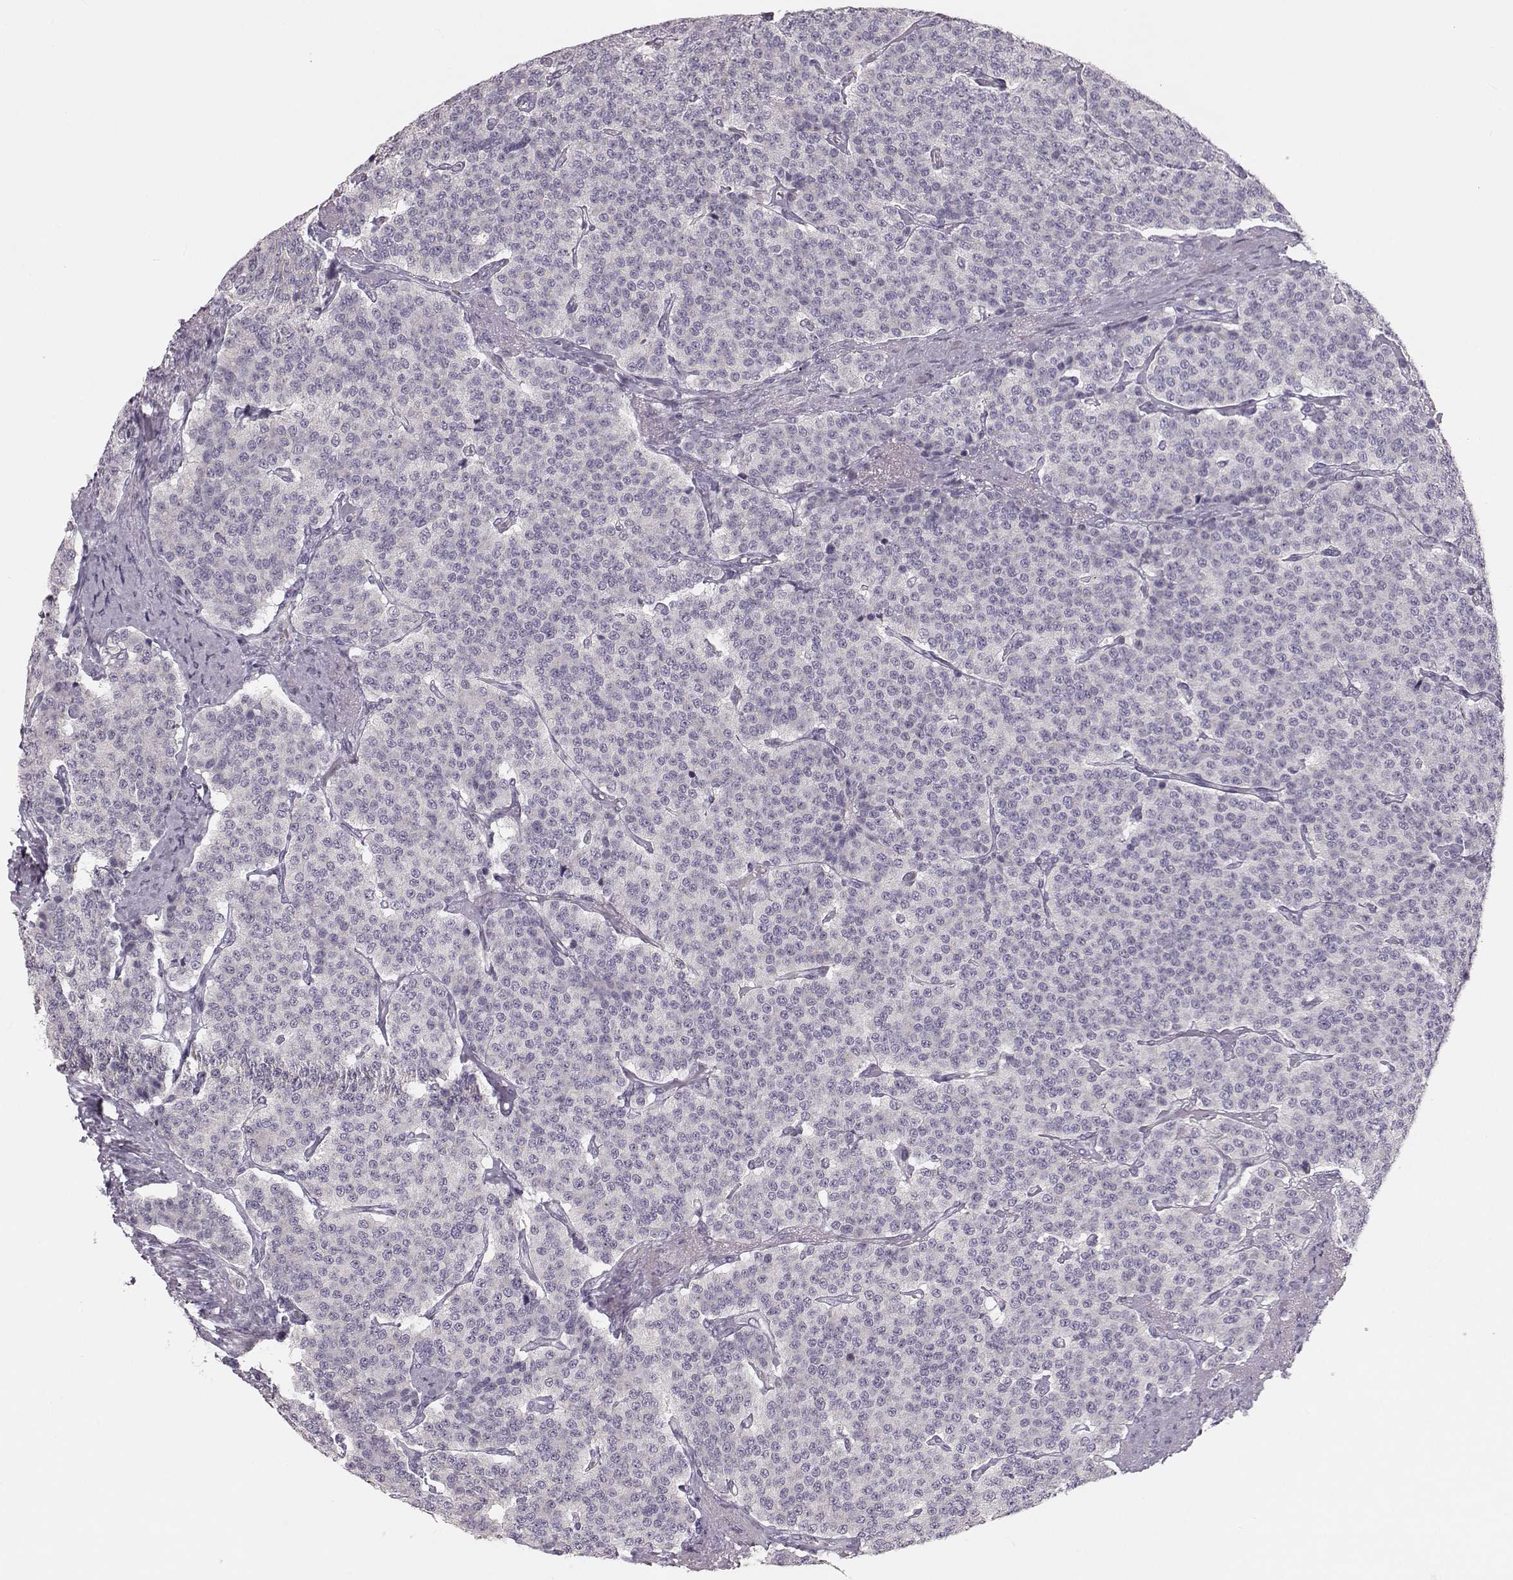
{"staining": {"intensity": "negative", "quantity": "none", "location": "none"}, "tissue": "carcinoid", "cell_type": "Tumor cells", "image_type": "cancer", "snomed": [{"axis": "morphology", "description": "Carcinoid, malignant, NOS"}, {"axis": "topography", "description": "Small intestine"}], "caption": "Micrograph shows no significant protein staining in tumor cells of carcinoid (malignant).", "gene": "OIP5", "patient": {"sex": "female", "age": 58}}